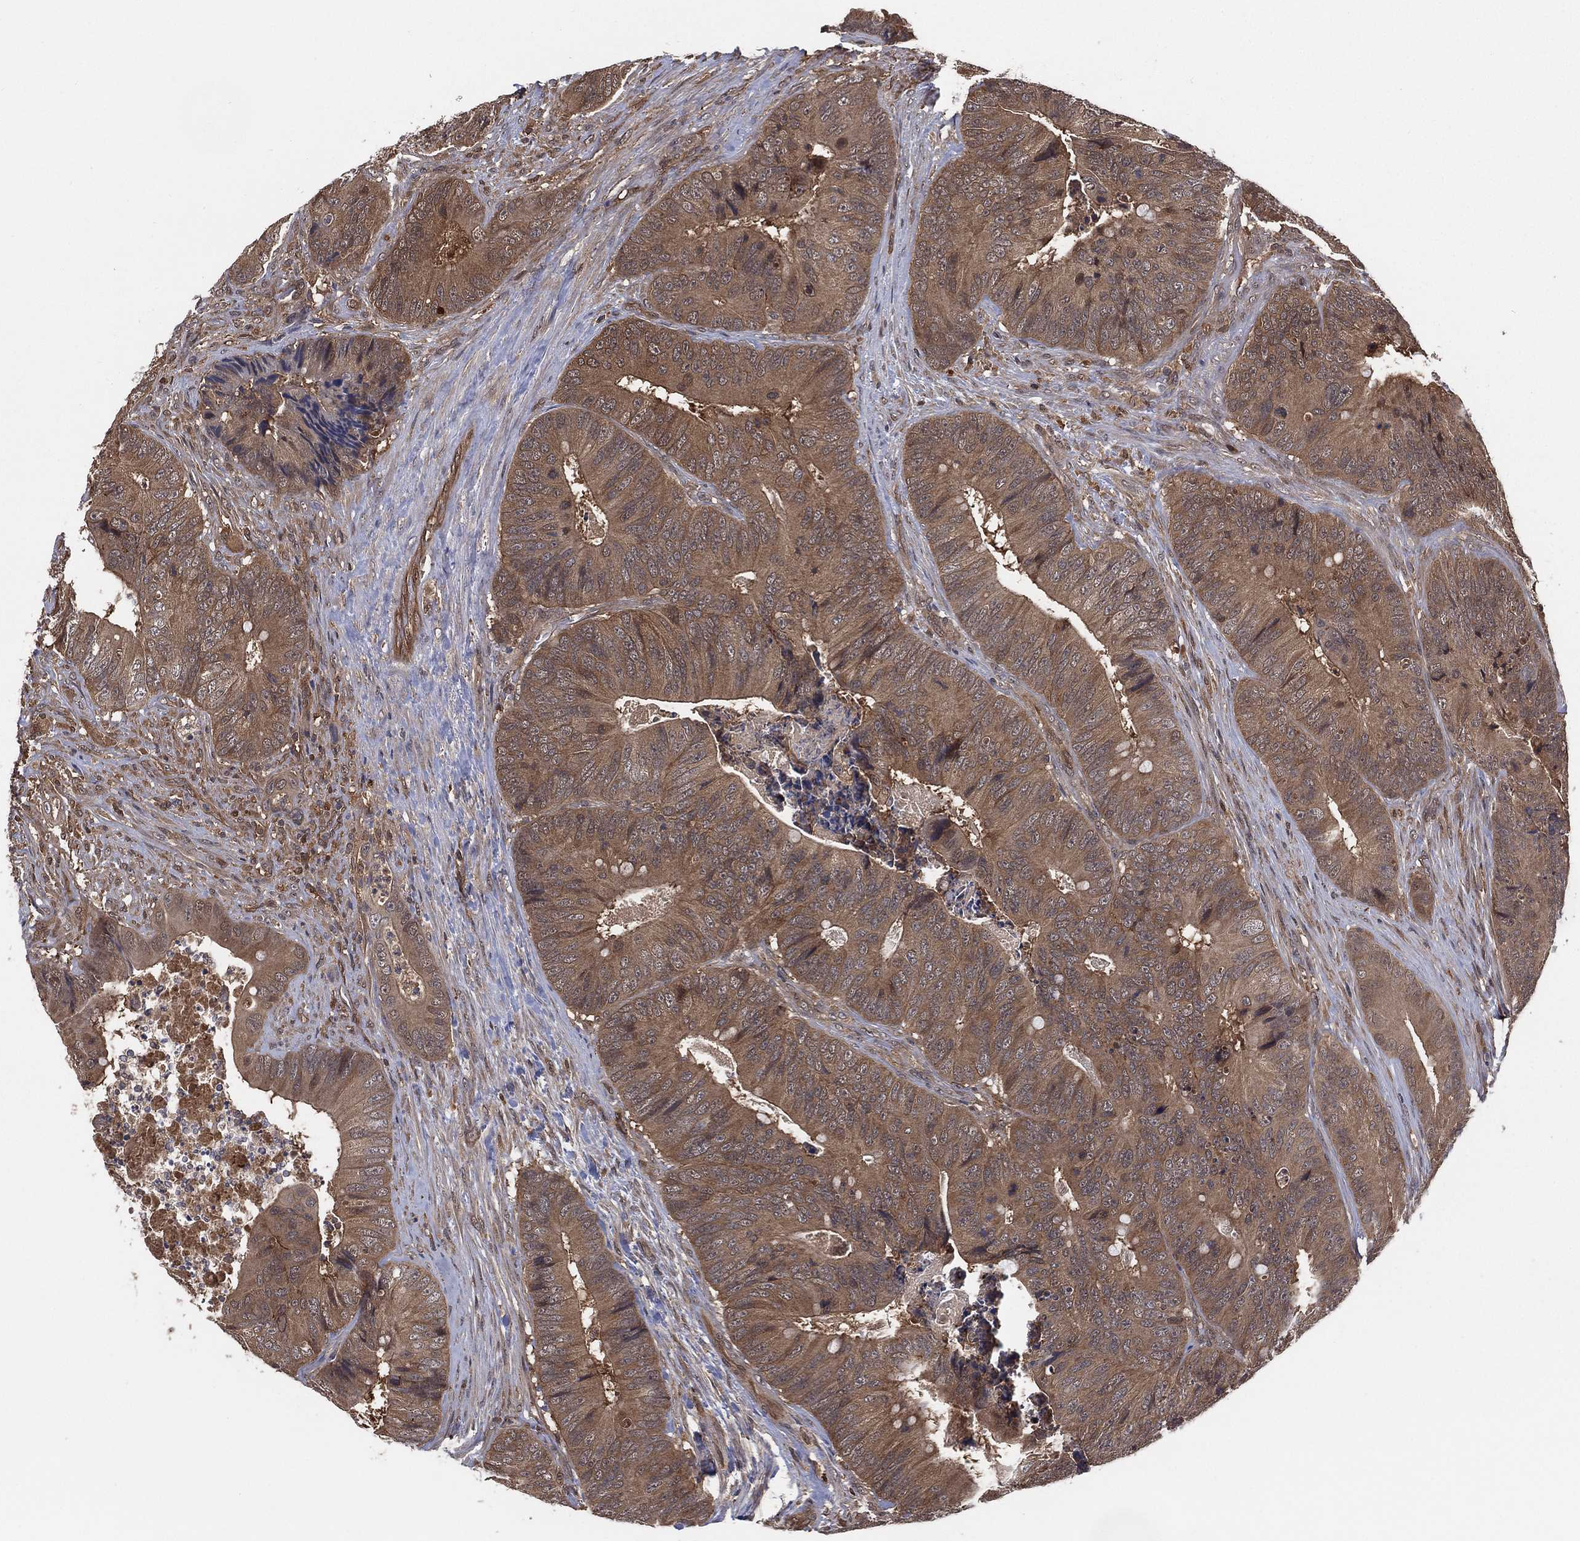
{"staining": {"intensity": "moderate", "quantity": ">75%", "location": "cytoplasmic/membranous"}, "tissue": "colorectal cancer", "cell_type": "Tumor cells", "image_type": "cancer", "snomed": [{"axis": "morphology", "description": "Adenocarcinoma, NOS"}, {"axis": "topography", "description": "Colon"}], "caption": "Human adenocarcinoma (colorectal) stained for a protein (brown) displays moderate cytoplasmic/membranous positive expression in approximately >75% of tumor cells.", "gene": "PSMG4", "patient": {"sex": "male", "age": 84}}